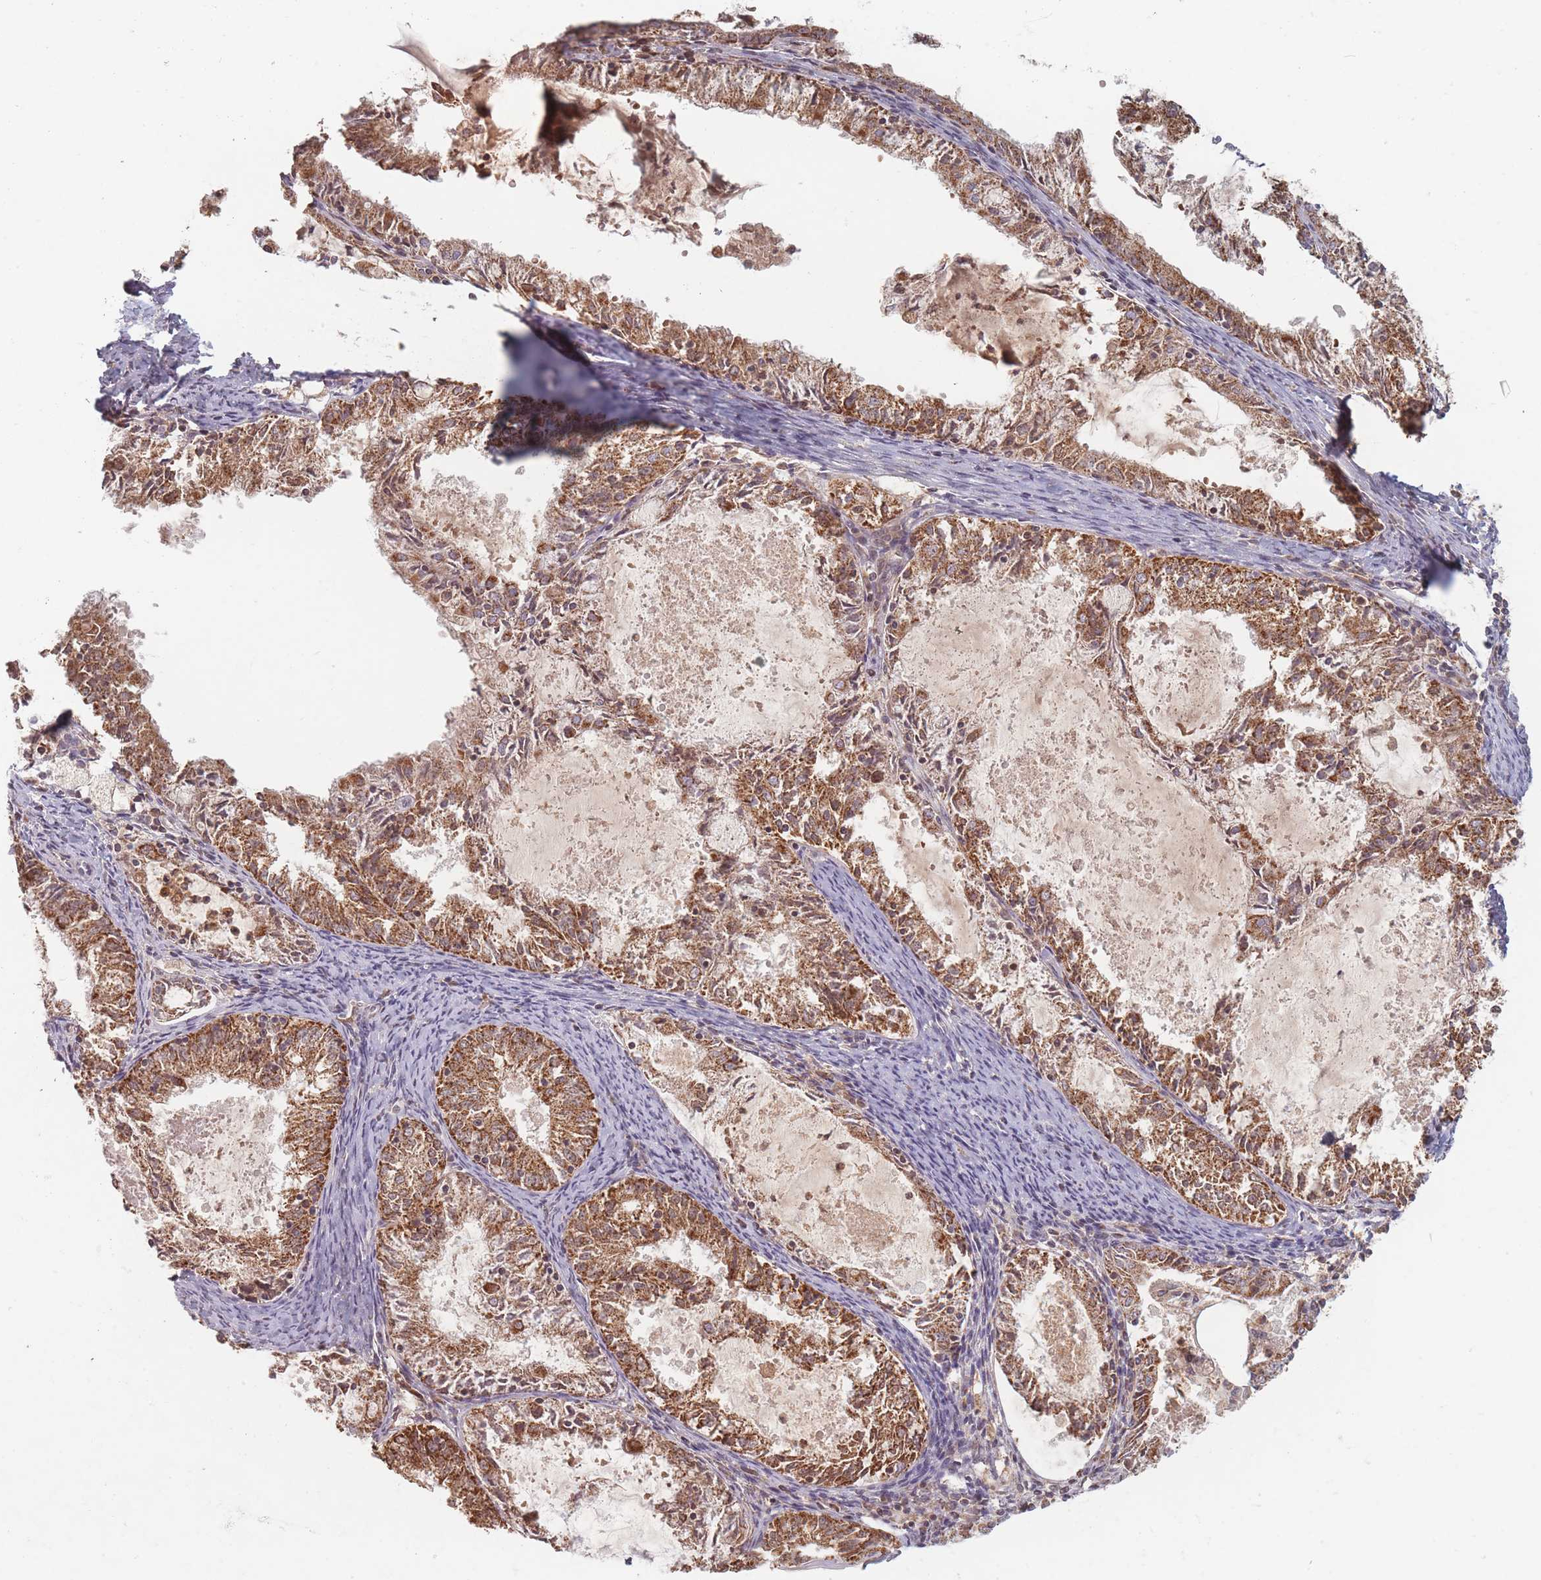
{"staining": {"intensity": "moderate", "quantity": ">75%", "location": "cytoplasmic/membranous"}, "tissue": "endometrial cancer", "cell_type": "Tumor cells", "image_type": "cancer", "snomed": [{"axis": "morphology", "description": "Adenocarcinoma, NOS"}, {"axis": "topography", "description": "Endometrium"}], "caption": "Moderate cytoplasmic/membranous protein positivity is seen in about >75% of tumor cells in endometrial cancer (adenocarcinoma).", "gene": "OR2M4", "patient": {"sex": "female", "age": 57}}